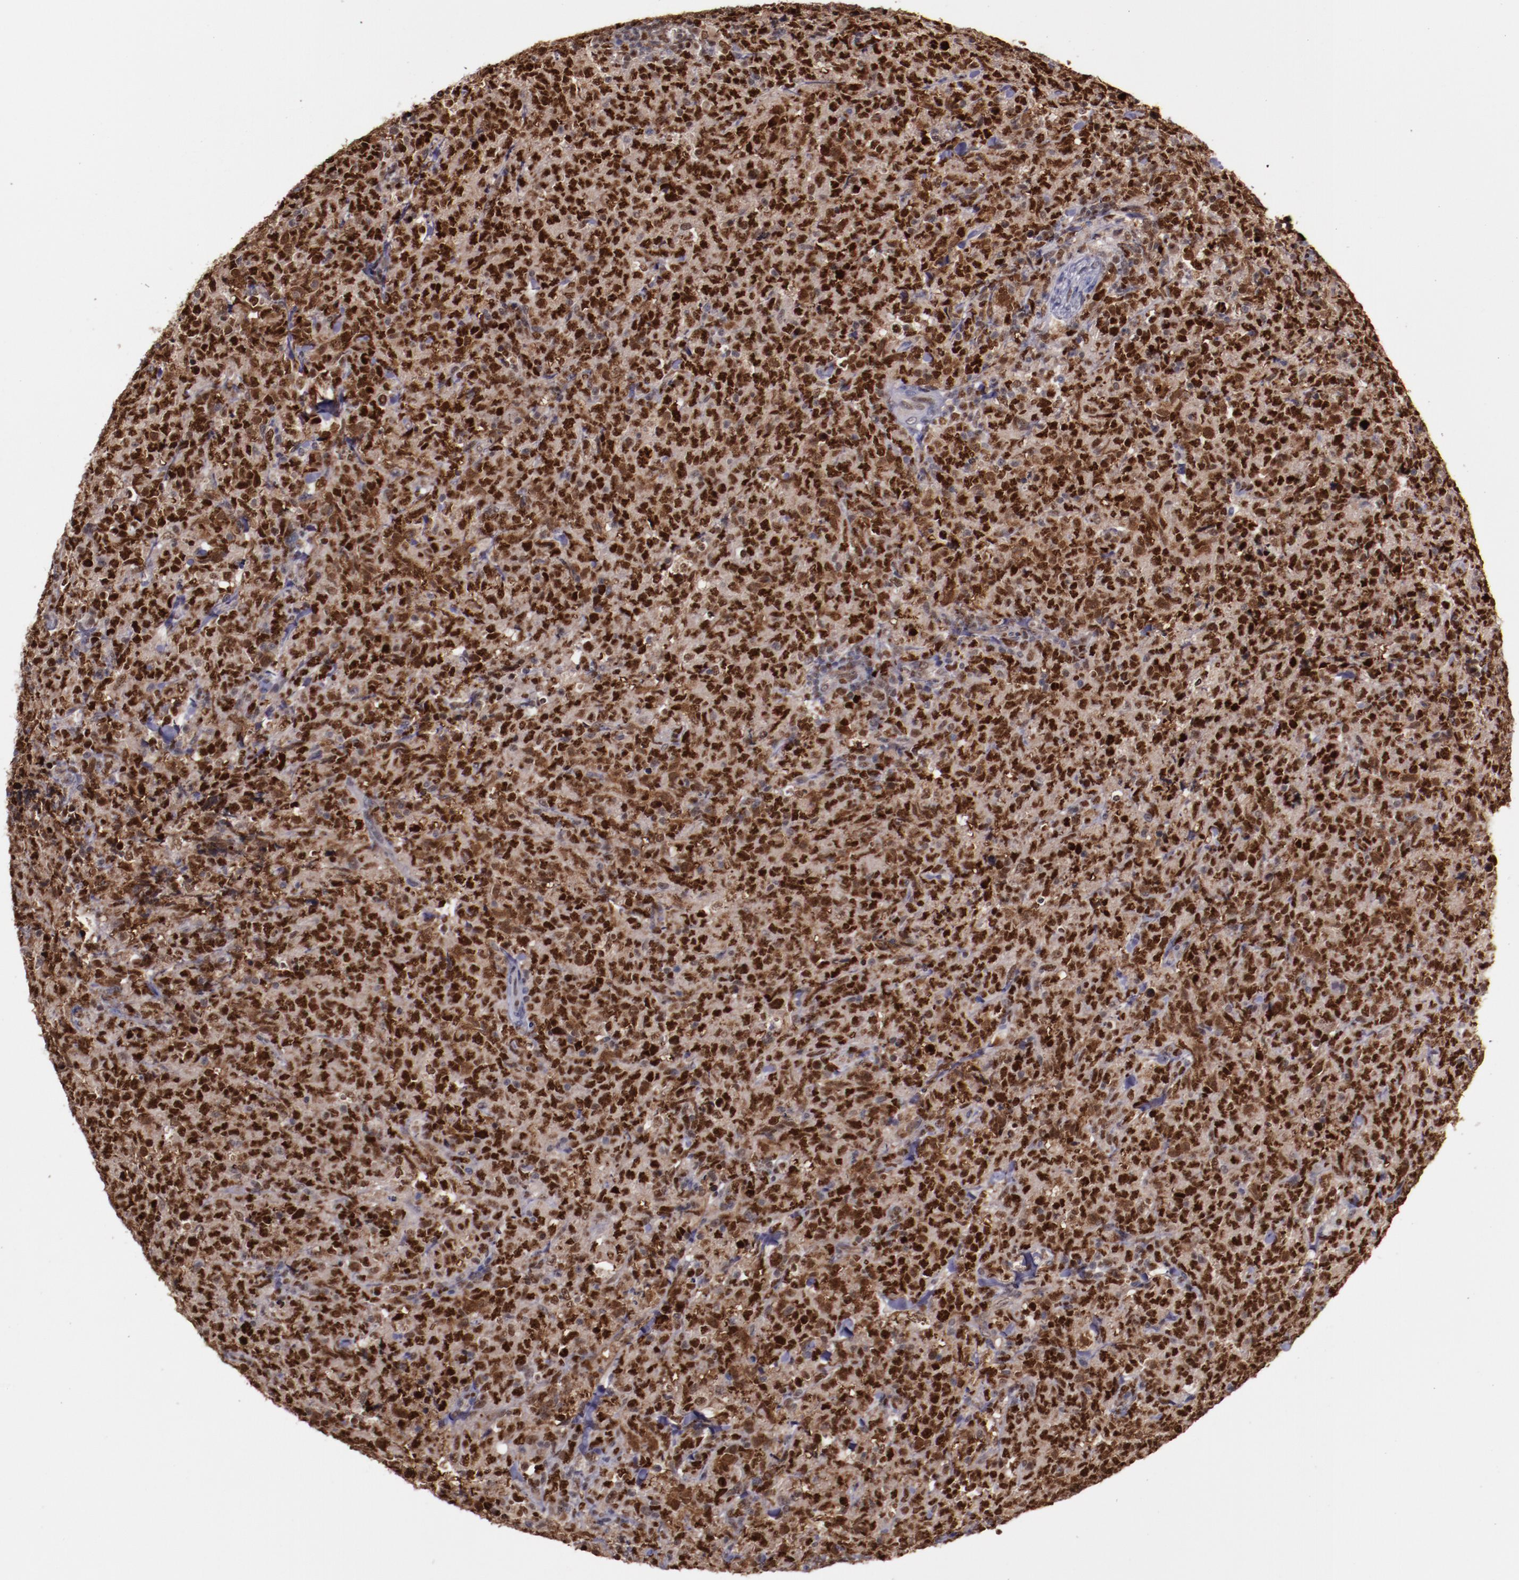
{"staining": {"intensity": "strong", "quantity": ">75%", "location": "nuclear"}, "tissue": "lymphoma", "cell_type": "Tumor cells", "image_type": "cancer", "snomed": [{"axis": "morphology", "description": "Malignant lymphoma, non-Hodgkin's type, High grade"}, {"axis": "topography", "description": "Tonsil"}], "caption": "A photomicrograph of human high-grade malignant lymphoma, non-Hodgkin's type stained for a protein exhibits strong nuclear brown staining in tumor cells.", "gene": "CHEK2", "patient": {"sex": "female", "age": 36}}